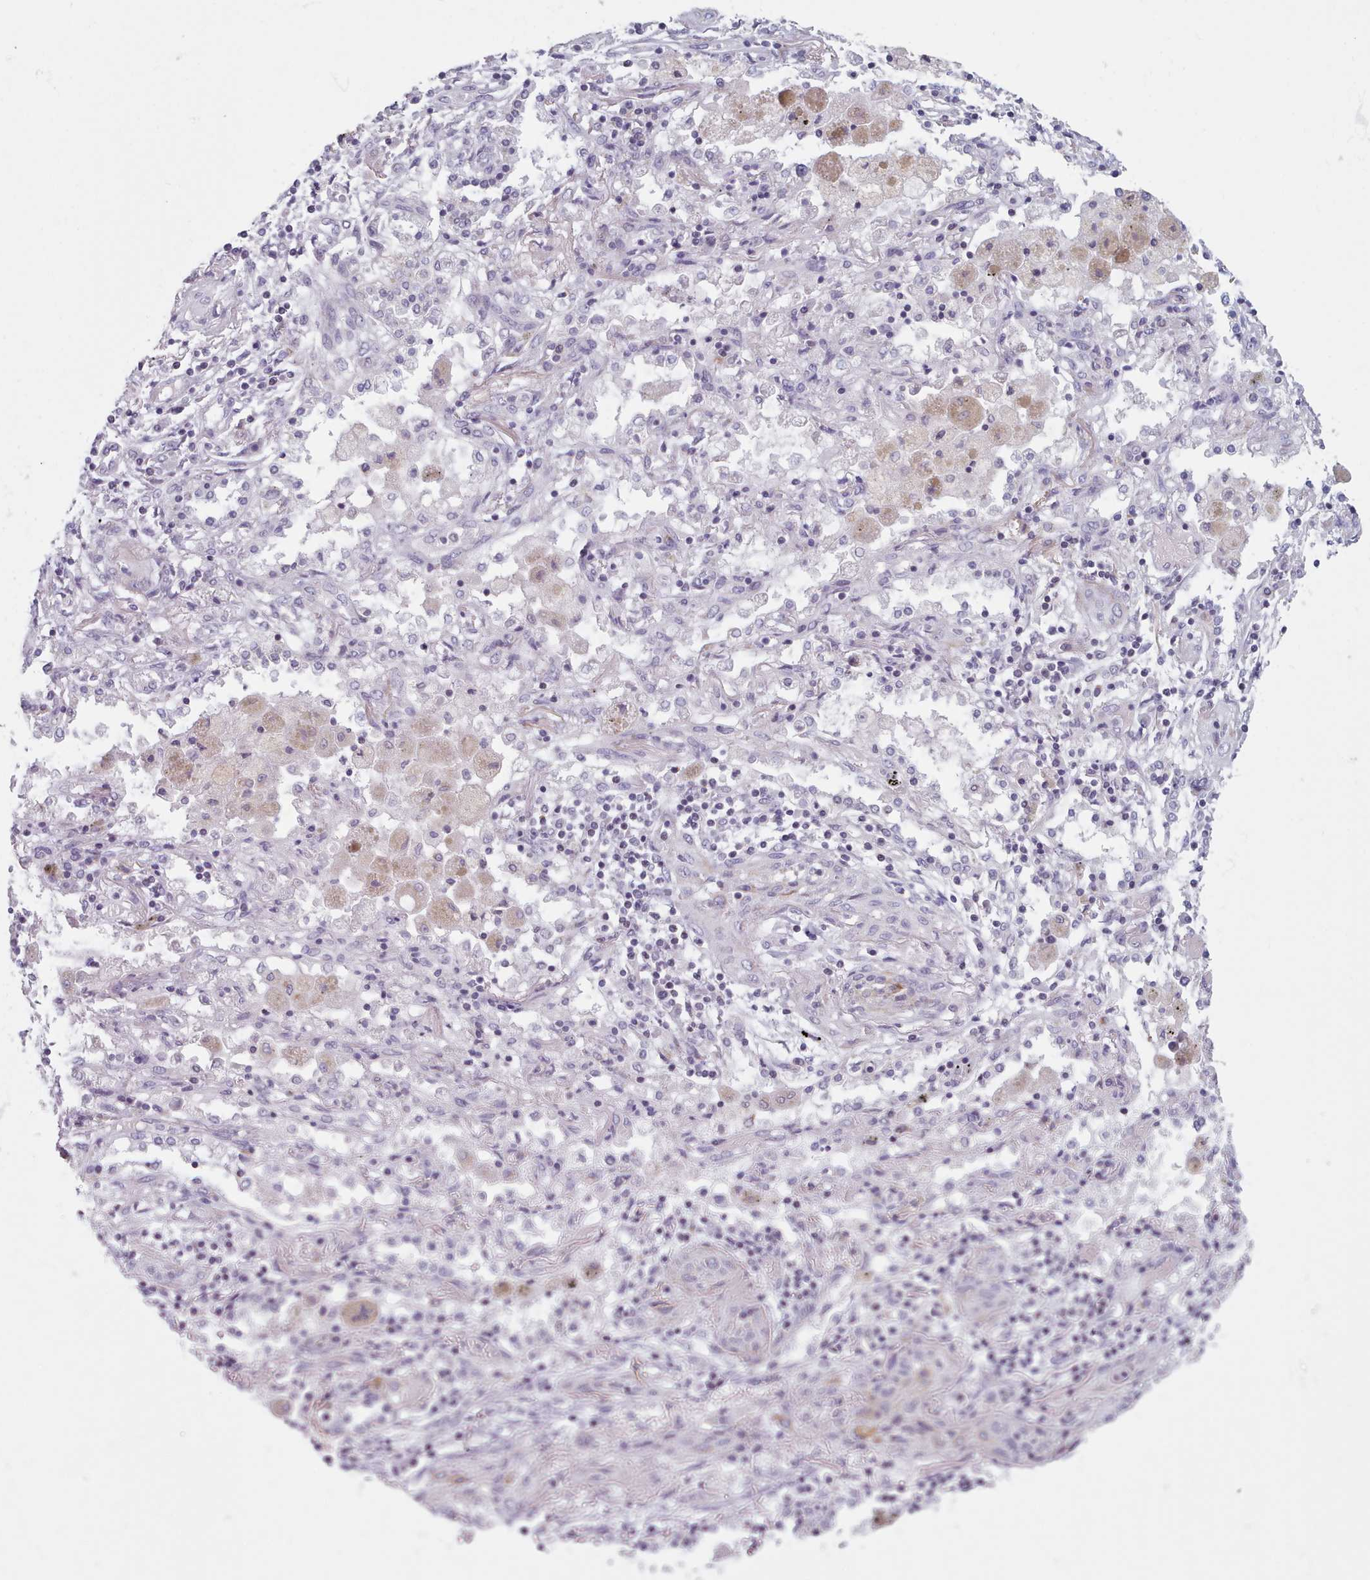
{"staining": {"intensity": "negative", "quantity": "none", "location": "none"}, "tissue": "lung cancer", "cell_type": "Tumor cells", "image_type": "cancer", "snomed": [{"axis": "morphology", "description": "Squamous cell carcinoma, NOS"}, {"axis": "topography", "description": "Lung"}], "caption": "Tumor cells show no significant protein expression in lung cancer (squamous cell carcinoma).", "gene": "FAM170B", "patient": {"sex": "female", "age": 47}}